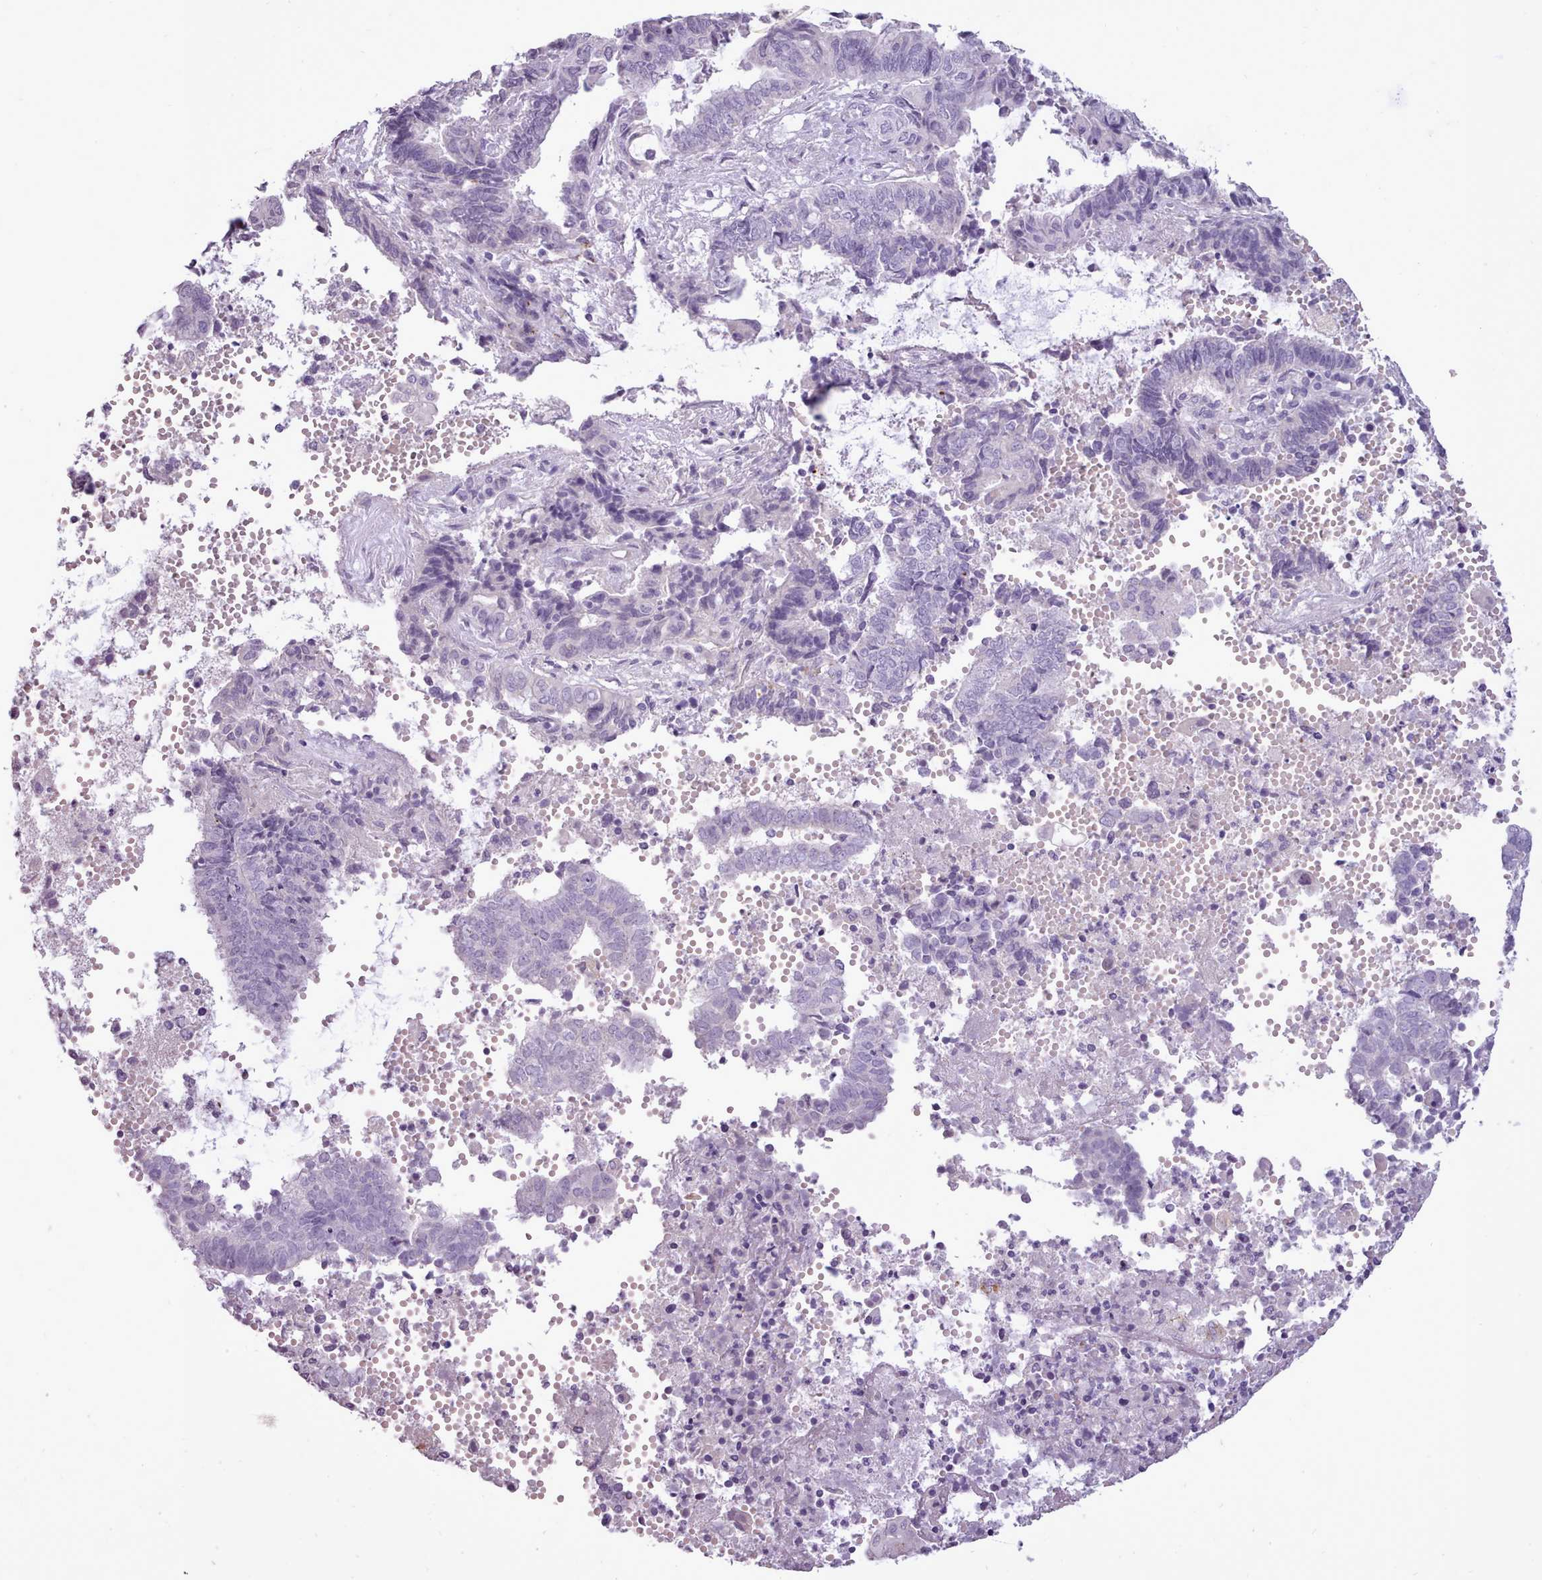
{"staining": {"intensity": "negative", "quantity": "none", "location": "none"}, "tissue": "endometrial cancer", "cell_type": "Tumor cells", "image_type": "cancer", "snomed": [{"axis": "morphology", "description": "Adenocarcinoma, NOS"}, {"axis": "topography", "description": "Uterus"}, {"axis": "topography", "description": "Endometrium"}], "caption": "IHC image of endometrial cancer stained for a protein (brown), which demonstrates no positivity in tumor cells.", "gene": "ATRAID", "patient": {"sex": "female", "age": 70}}